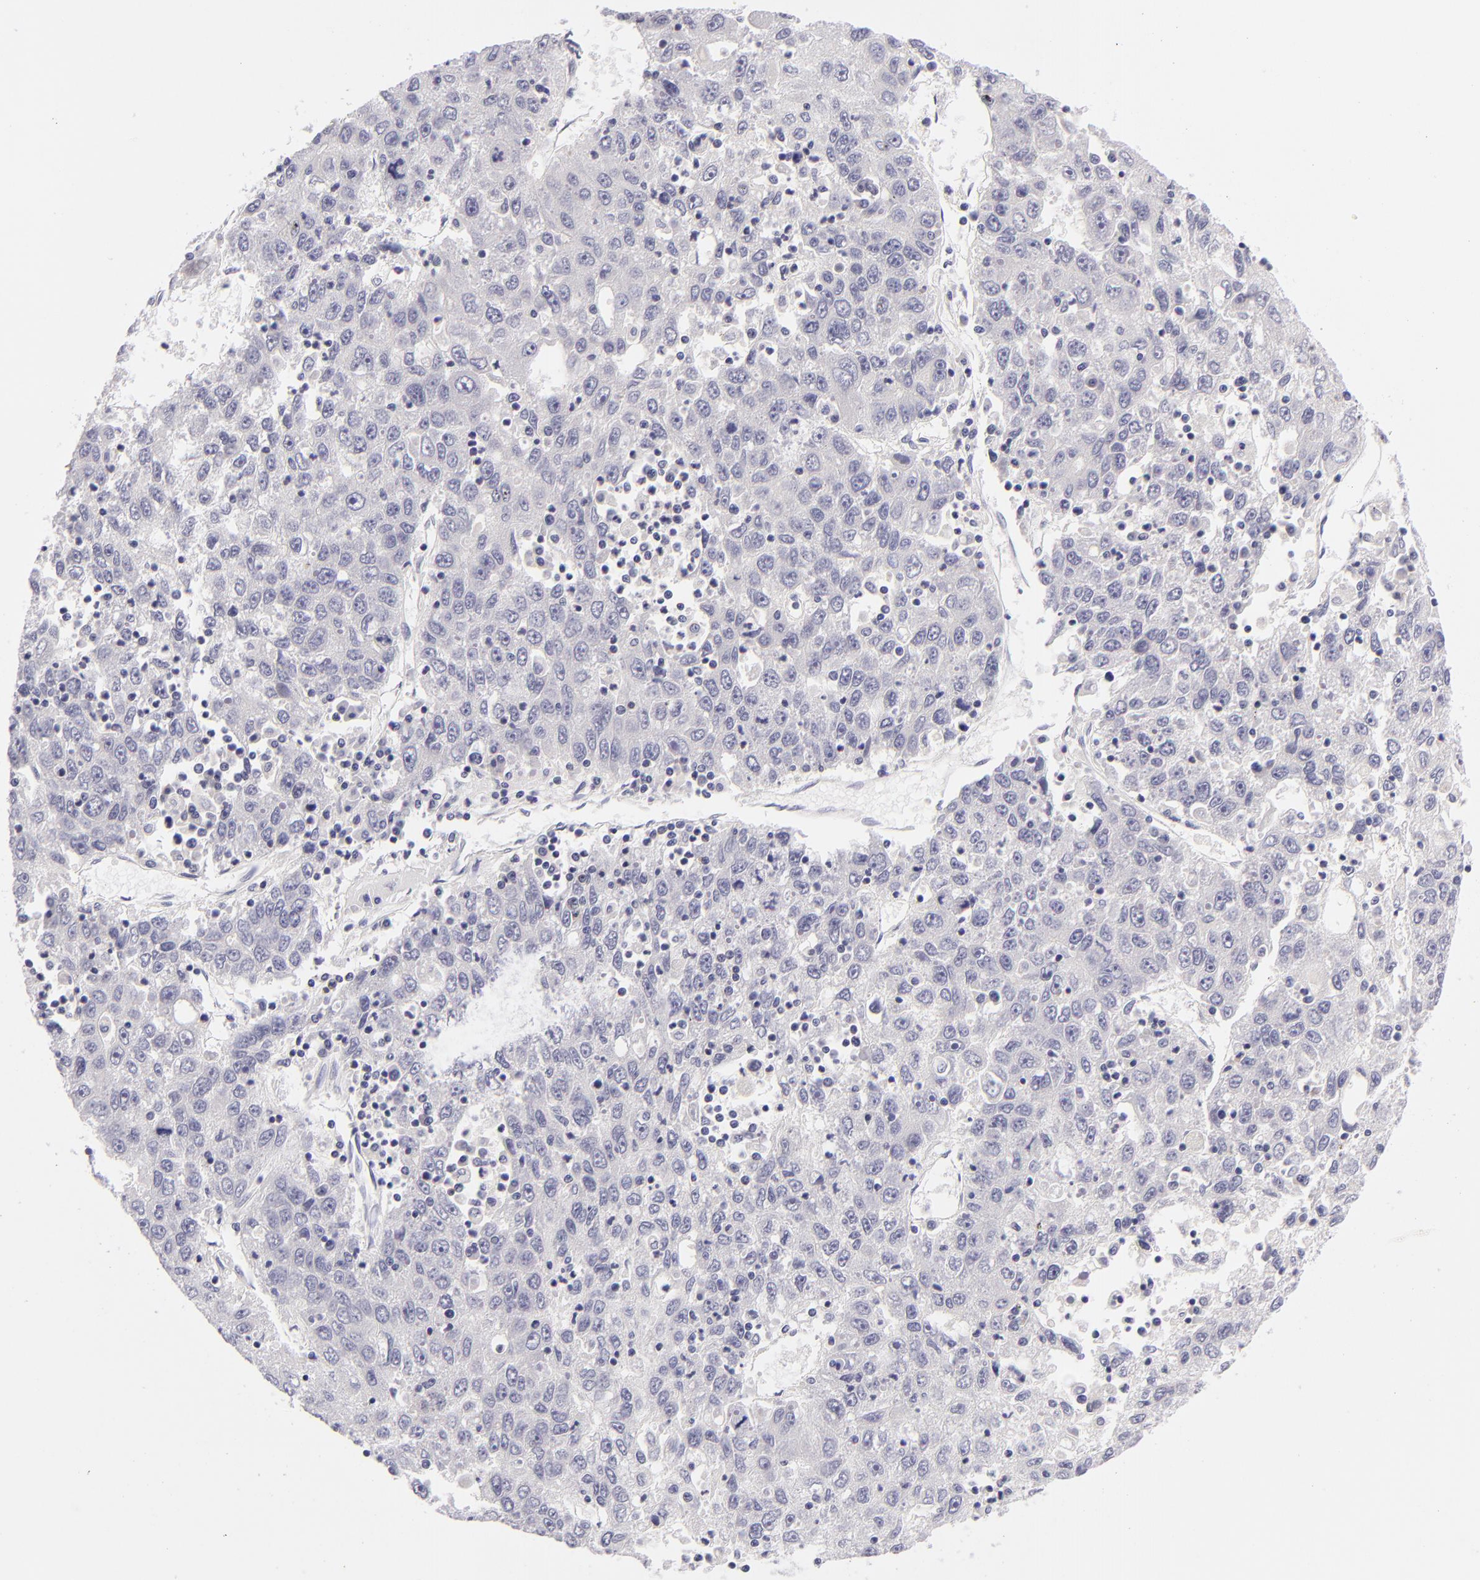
{"staining": {"intensity": "negative", "quantity": "none", "location": "none"}, "tissue": "liver cancer", "cell_type": "Tumor cells", "image_type": "cancer", "snomed": [{"axis": "morphology", "description": "Carcinoma, Hepatocellular, NOS"}, {"axis": "topography", "description": "Liver"}], "caption": "This is an IHC micrograph of human hepatocellular carcinoma (liver). There is no positivity in tumor cells.", "gene": "CD48", "patient": {"sex": "male", "age": 49}}